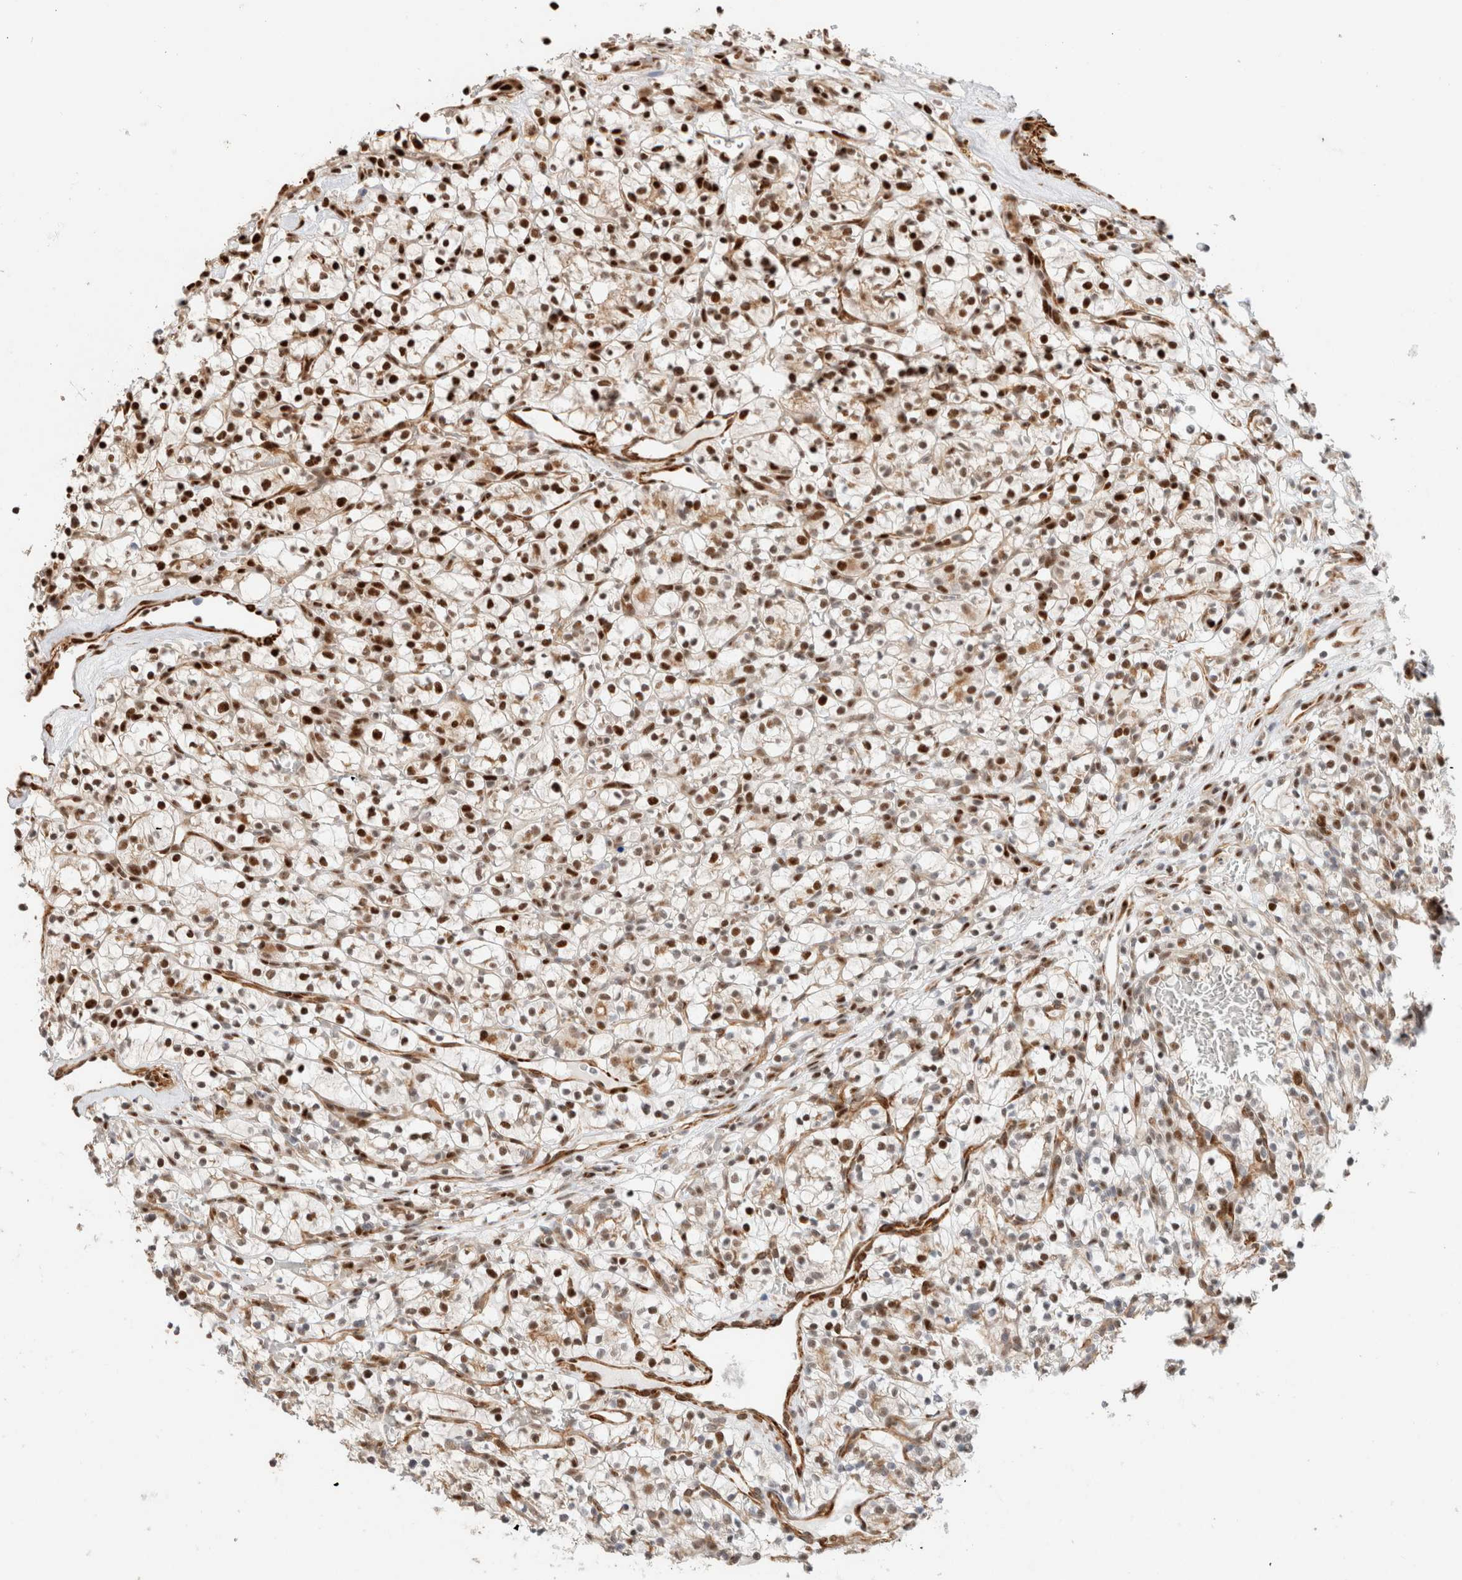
{"staining": {"intensity": "strong", "quantity": ">75%", "location": "nuclear"}, "tissue": "renal cancer", "cell_type": "Tumor cells", "image_type": "cancer", "snomed": [{"axis": "morphology", "description": "Adenocarcinoma, NOS"}, {"axis": "topography", "description": "Kidney"}], "caption": "The immunohistochemical stain highlights strong nuclear positivity in tumor cells of renal cancer tissue. (DAB (3,3'-diaminobenzidine) = brown stain, brightfield microscopy at high magnification).", "gene": "ID3", "patient": {"sex": "female", "age": 57}}